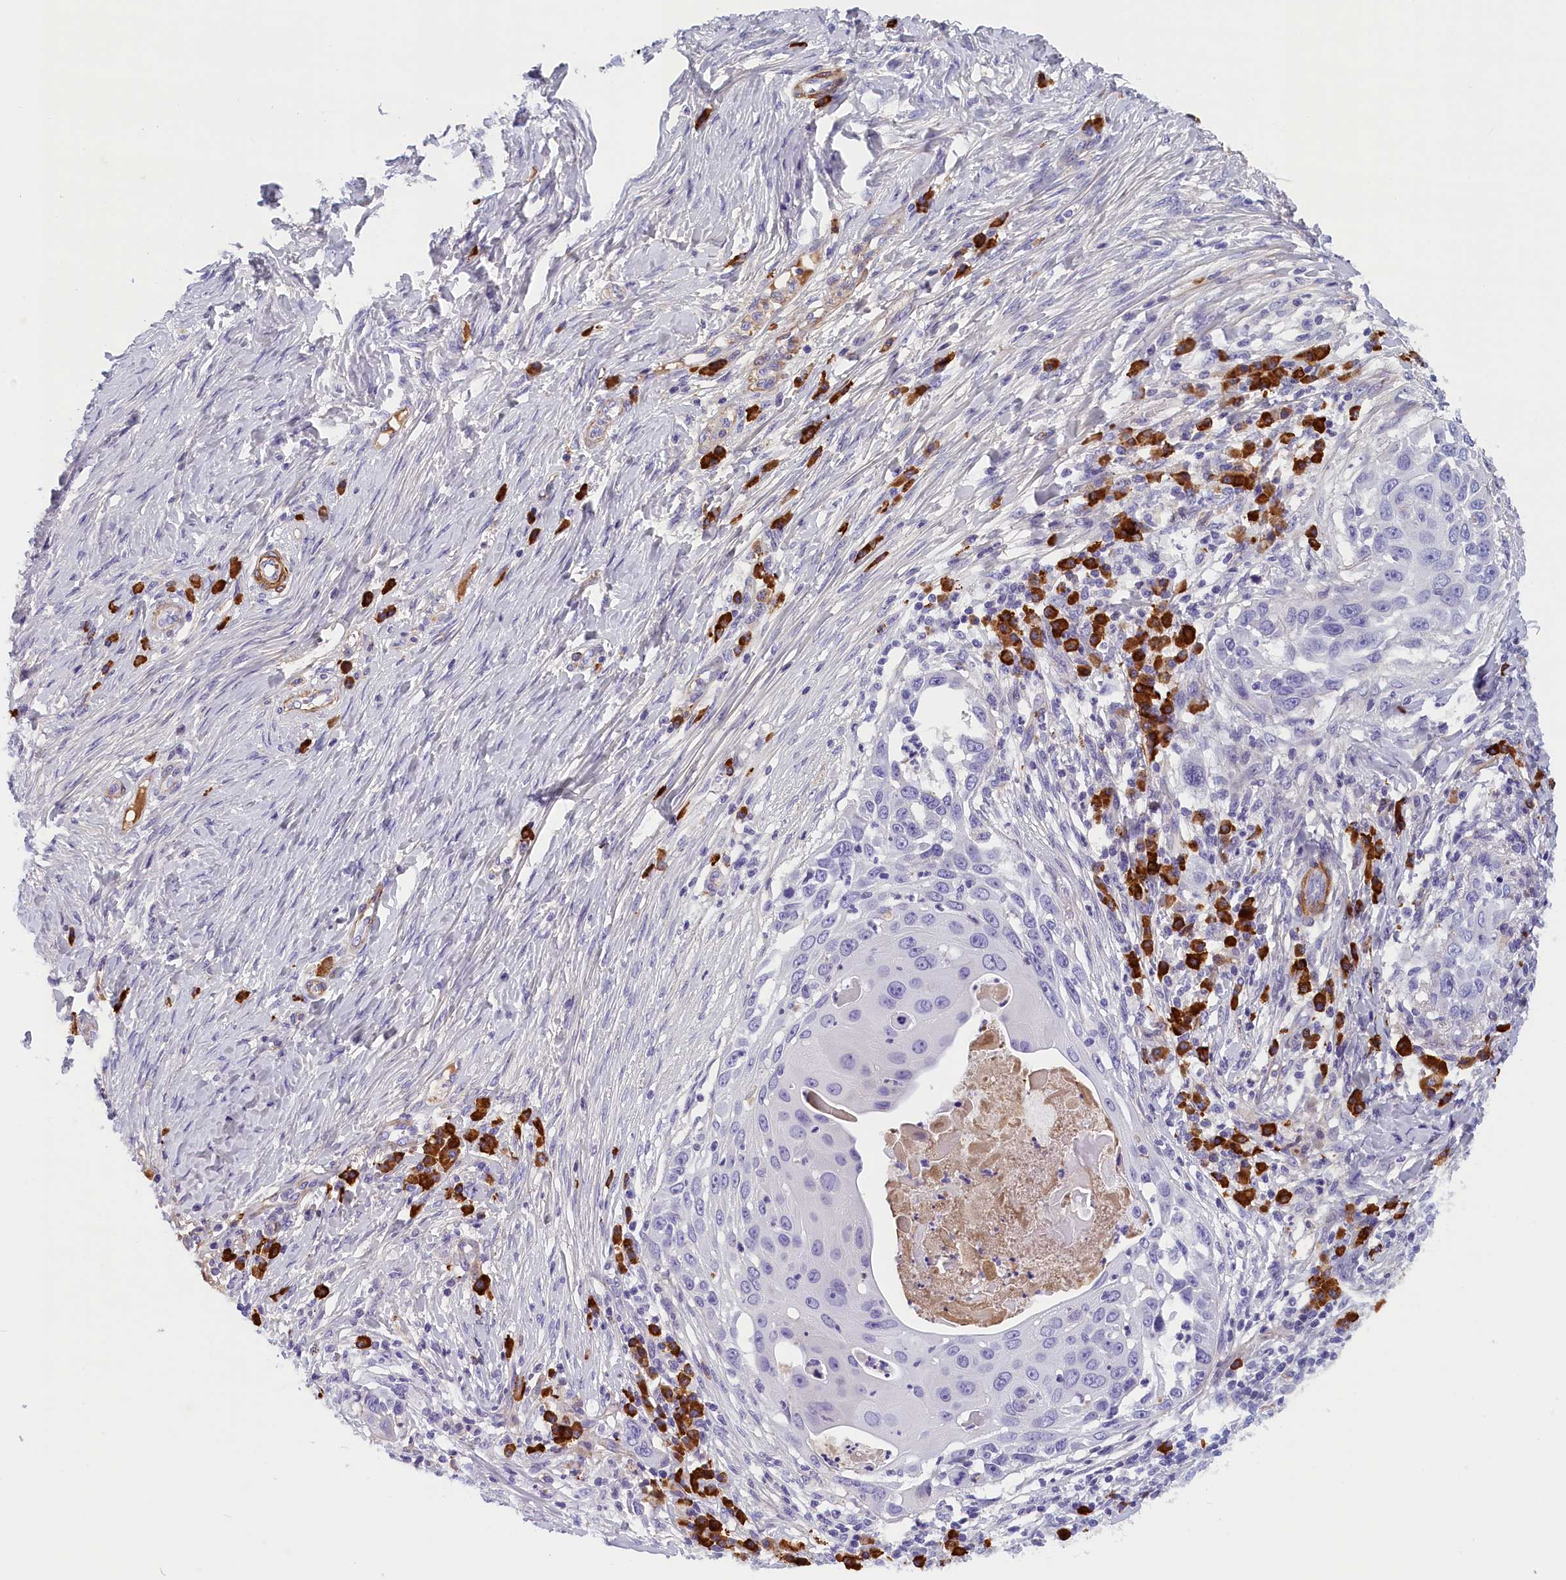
{"staining": {"intensity": "negative", "quantity": "none", "location": "none"}, "tissue": "skin cancer", "cell_type": "Tumor cells", "image_type": "cancer", "snomed": [{"axis": "morphology", "description": "Squamous cell carcinoma, NOS"}, {"axis": "topography", "description": "Skin"}], "caption": "Skin squamous cell carcinoma was stained to show a protein in brown. There is no significant expression in tumor cells.", "gene": "BCL2L13", "patient": {"sex": "female", "age": 44}}